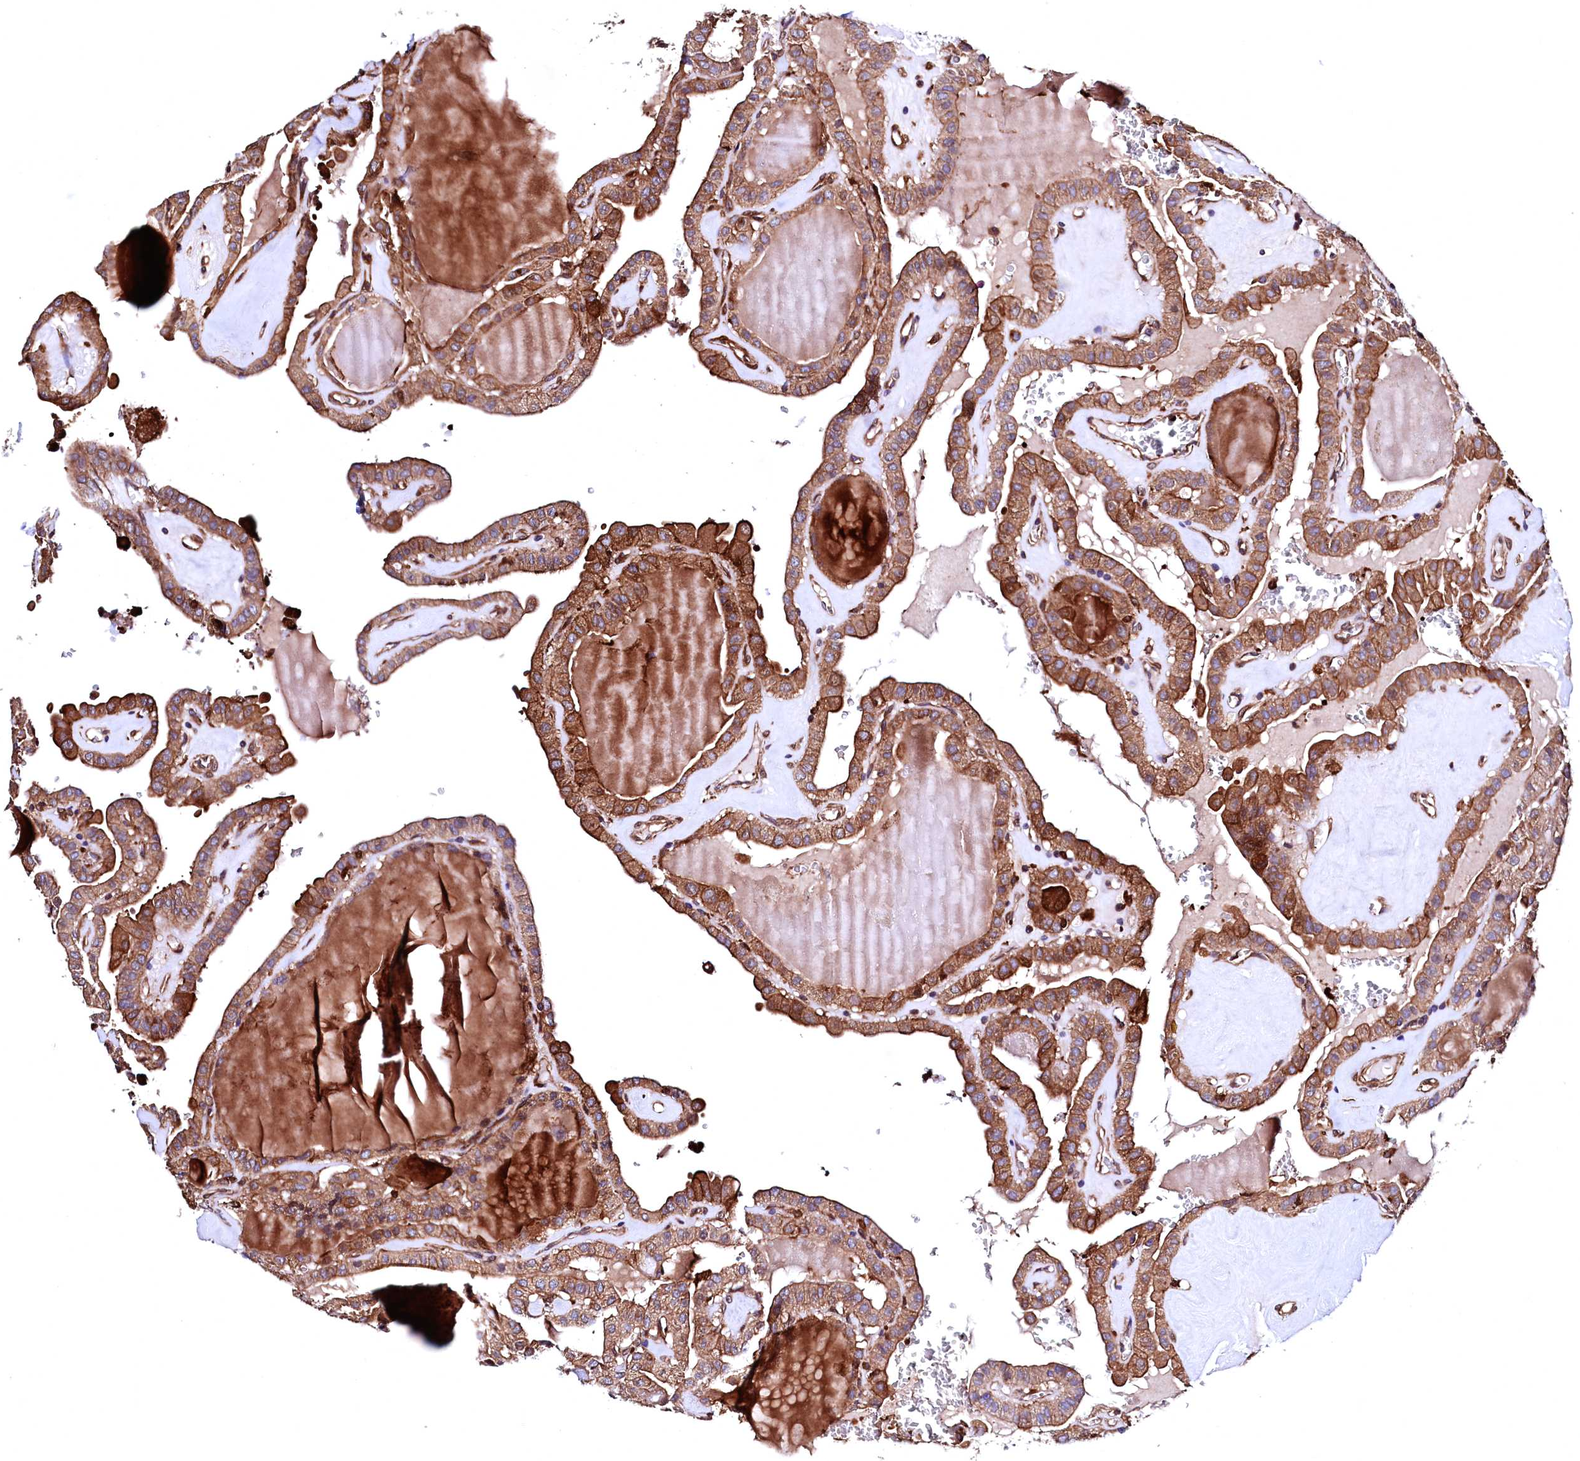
{"staining": {"intensity": "moderate", "quantity": ">75%", "location": "cytoplasmic/membranous"}, "tissue": "thyroid cancer", "cell_type": "Tumor cells", "image_type": "cancer", "snomed": [{"axis": "morphology", "description": "Papillary adenocarcinoma, NOS"}, {"axis": "topography", "description": "Thyroid gland"}], "caption": "Immunohistochemical staining of thyroid papillary adenocarcinoma exhibits medium levels of moderate cytoplasmic/membranous protein expression in about >75% of tumor cells.", "gene": "STAMBPL1", "patient": {"sex": "male", "age": 52}}